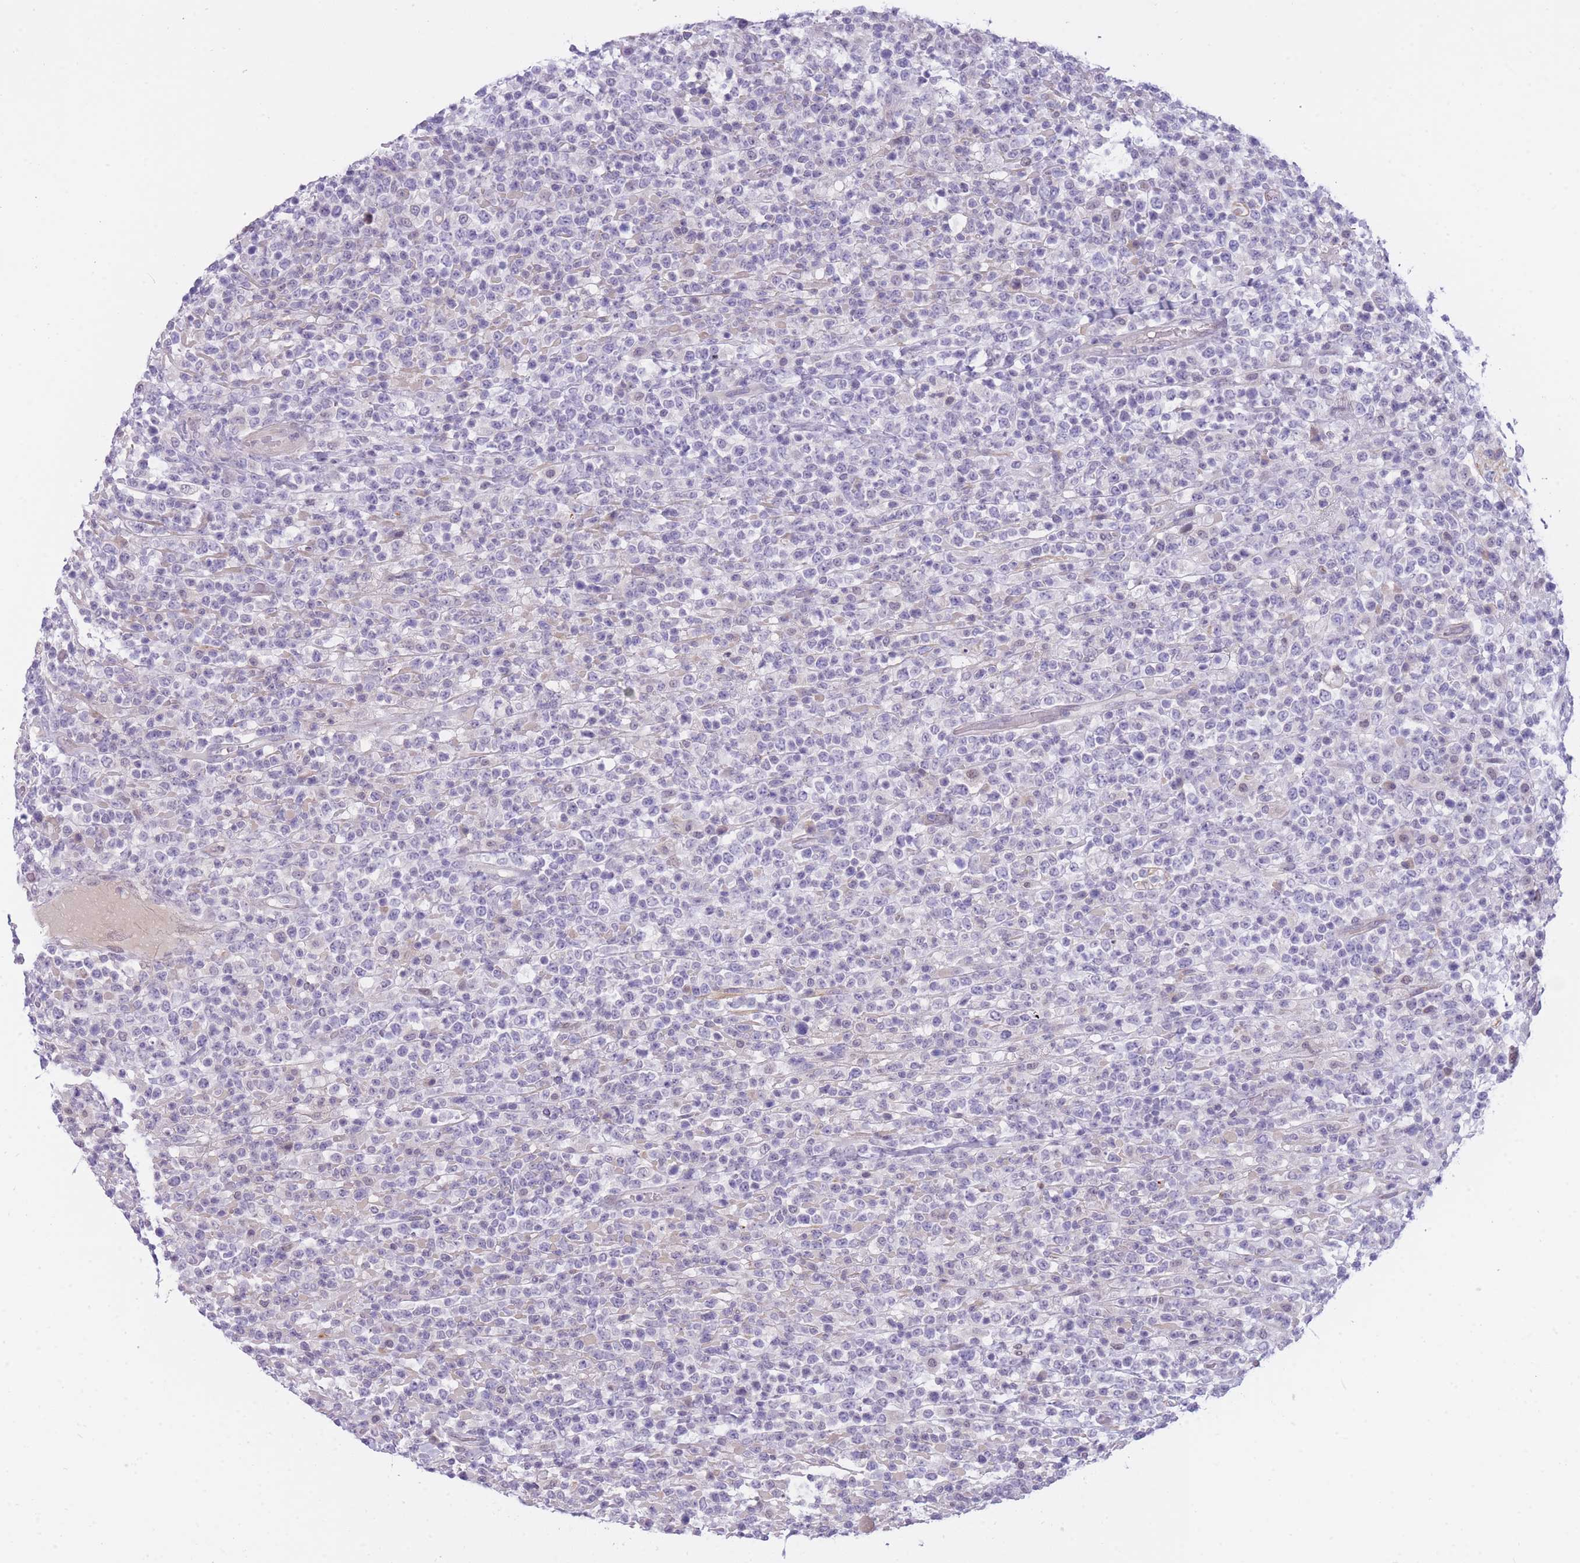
{"staining": {"intensity": "negative", "quantity": "none", "location": "none"}, "tissue": "lymphoma", "cell_type": "Tumor cells", "image_type": "cancer", "snomed": [{"axis": "morphology", "description": "Malignant lymphoma, non-Hodgkin's type, High grade"}, {"axis": "topography", "description": "Colon"}], "caption": "Immunohistochemical staining of malignant lymphoma, non-Hodgkin's type (high-grade) demonstrates no significant expression in tumor cells.", "gene": "PRR23B", "patient": {"sex": "female", "age": 53}}